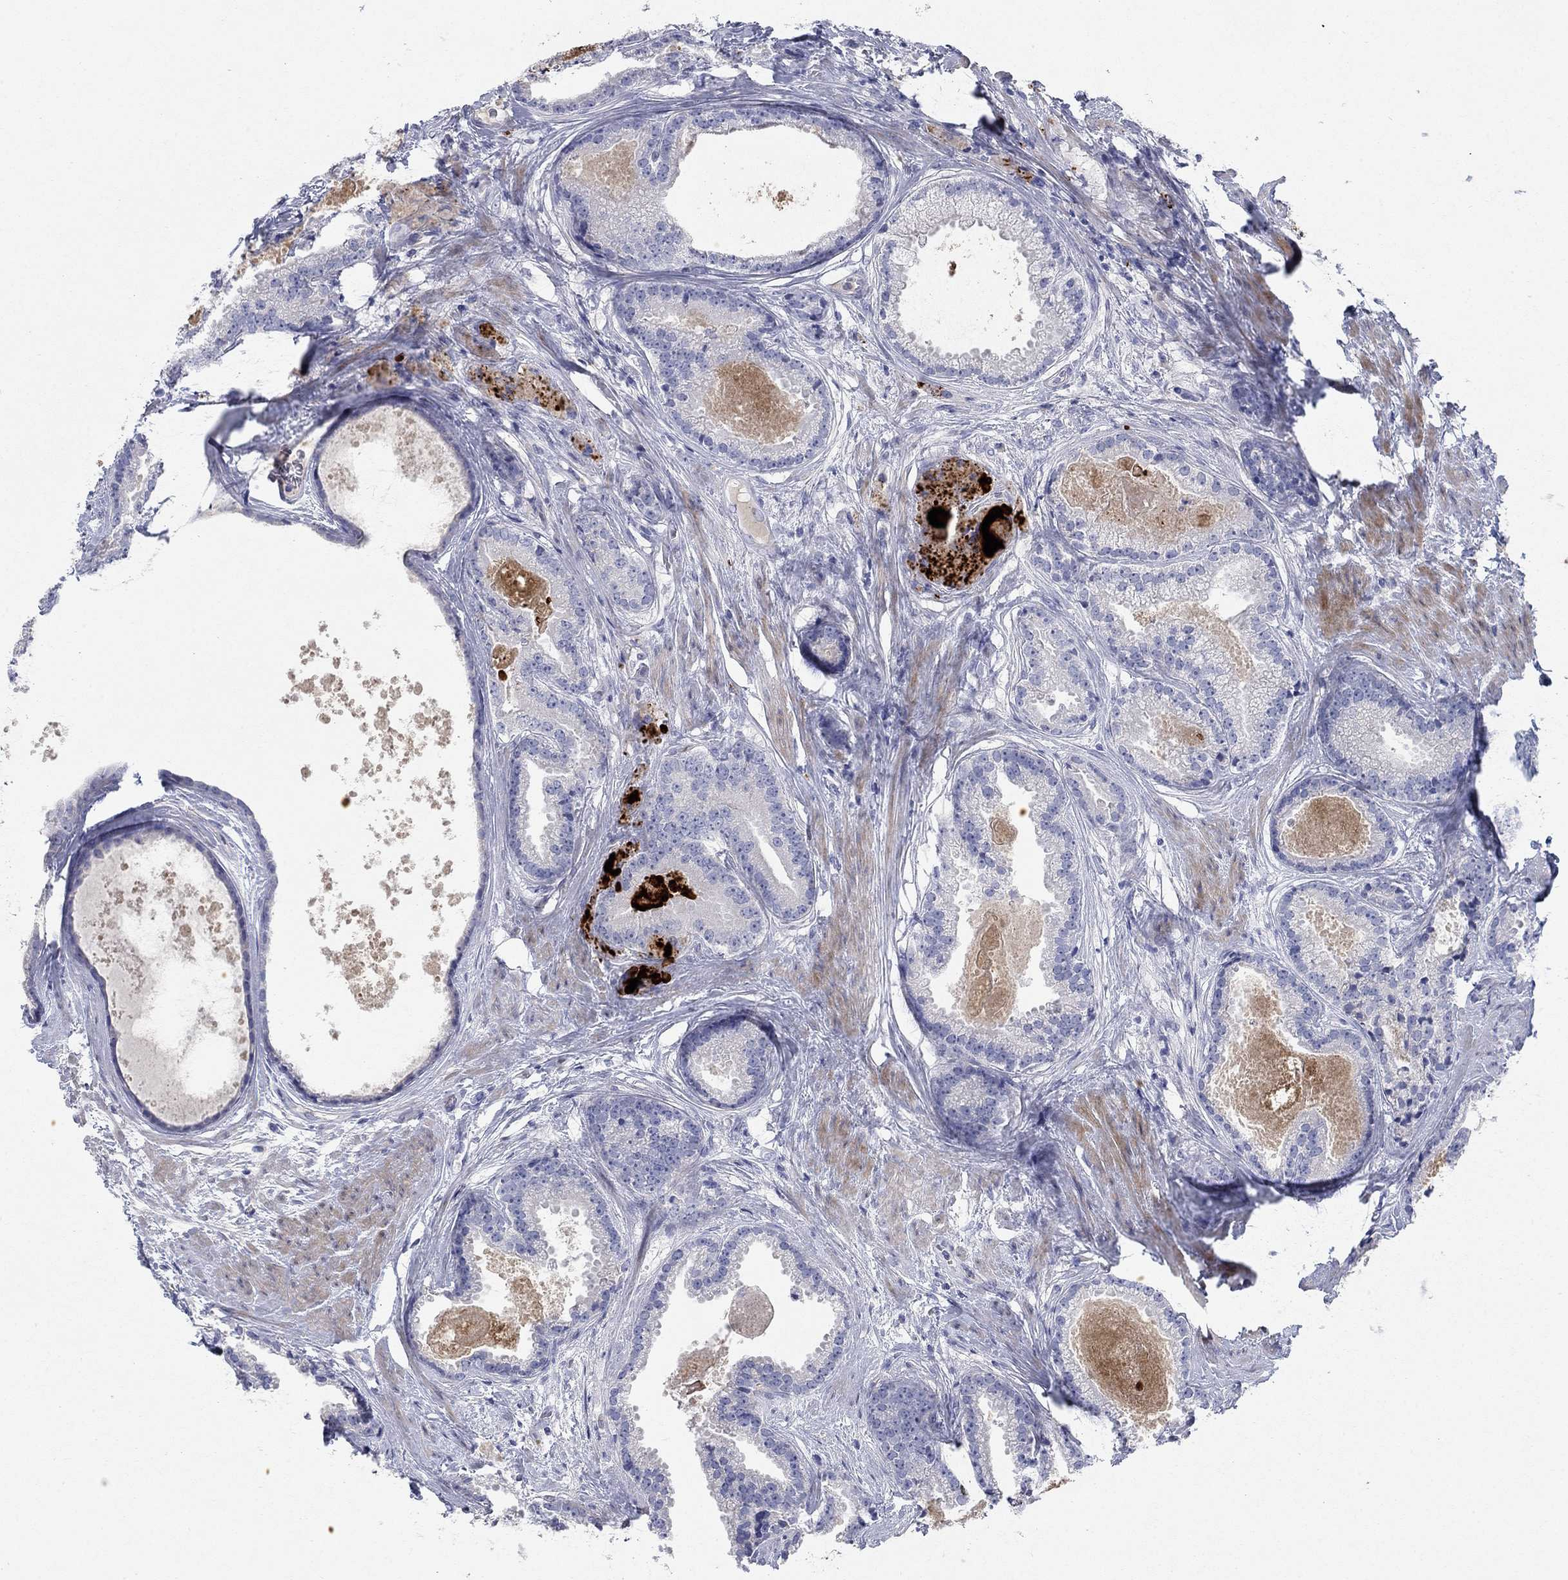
{"staining": {"intensity": "negative", "quantity": "none", "location": "none"}, "tissue": "prostate cancer", "cell_type": "Tumor cells", "image_type": "cancer", "snomed": [{"axis": "morphology", "description": "Adenocarcinoma, NOS"}, {"axis": "morphology", "description": "Adenocarcinoma, High grade"}, {"axis": "topography", "description": "Prostate"}], "caption": "A high-resolution histopathology image shows immunohistochemistry (IHC) staining of prostate cancer, which displays no significant positivity in tumor cells.", "gene": "TMEM249", "patient": {"sex": "male", "age": 64}}